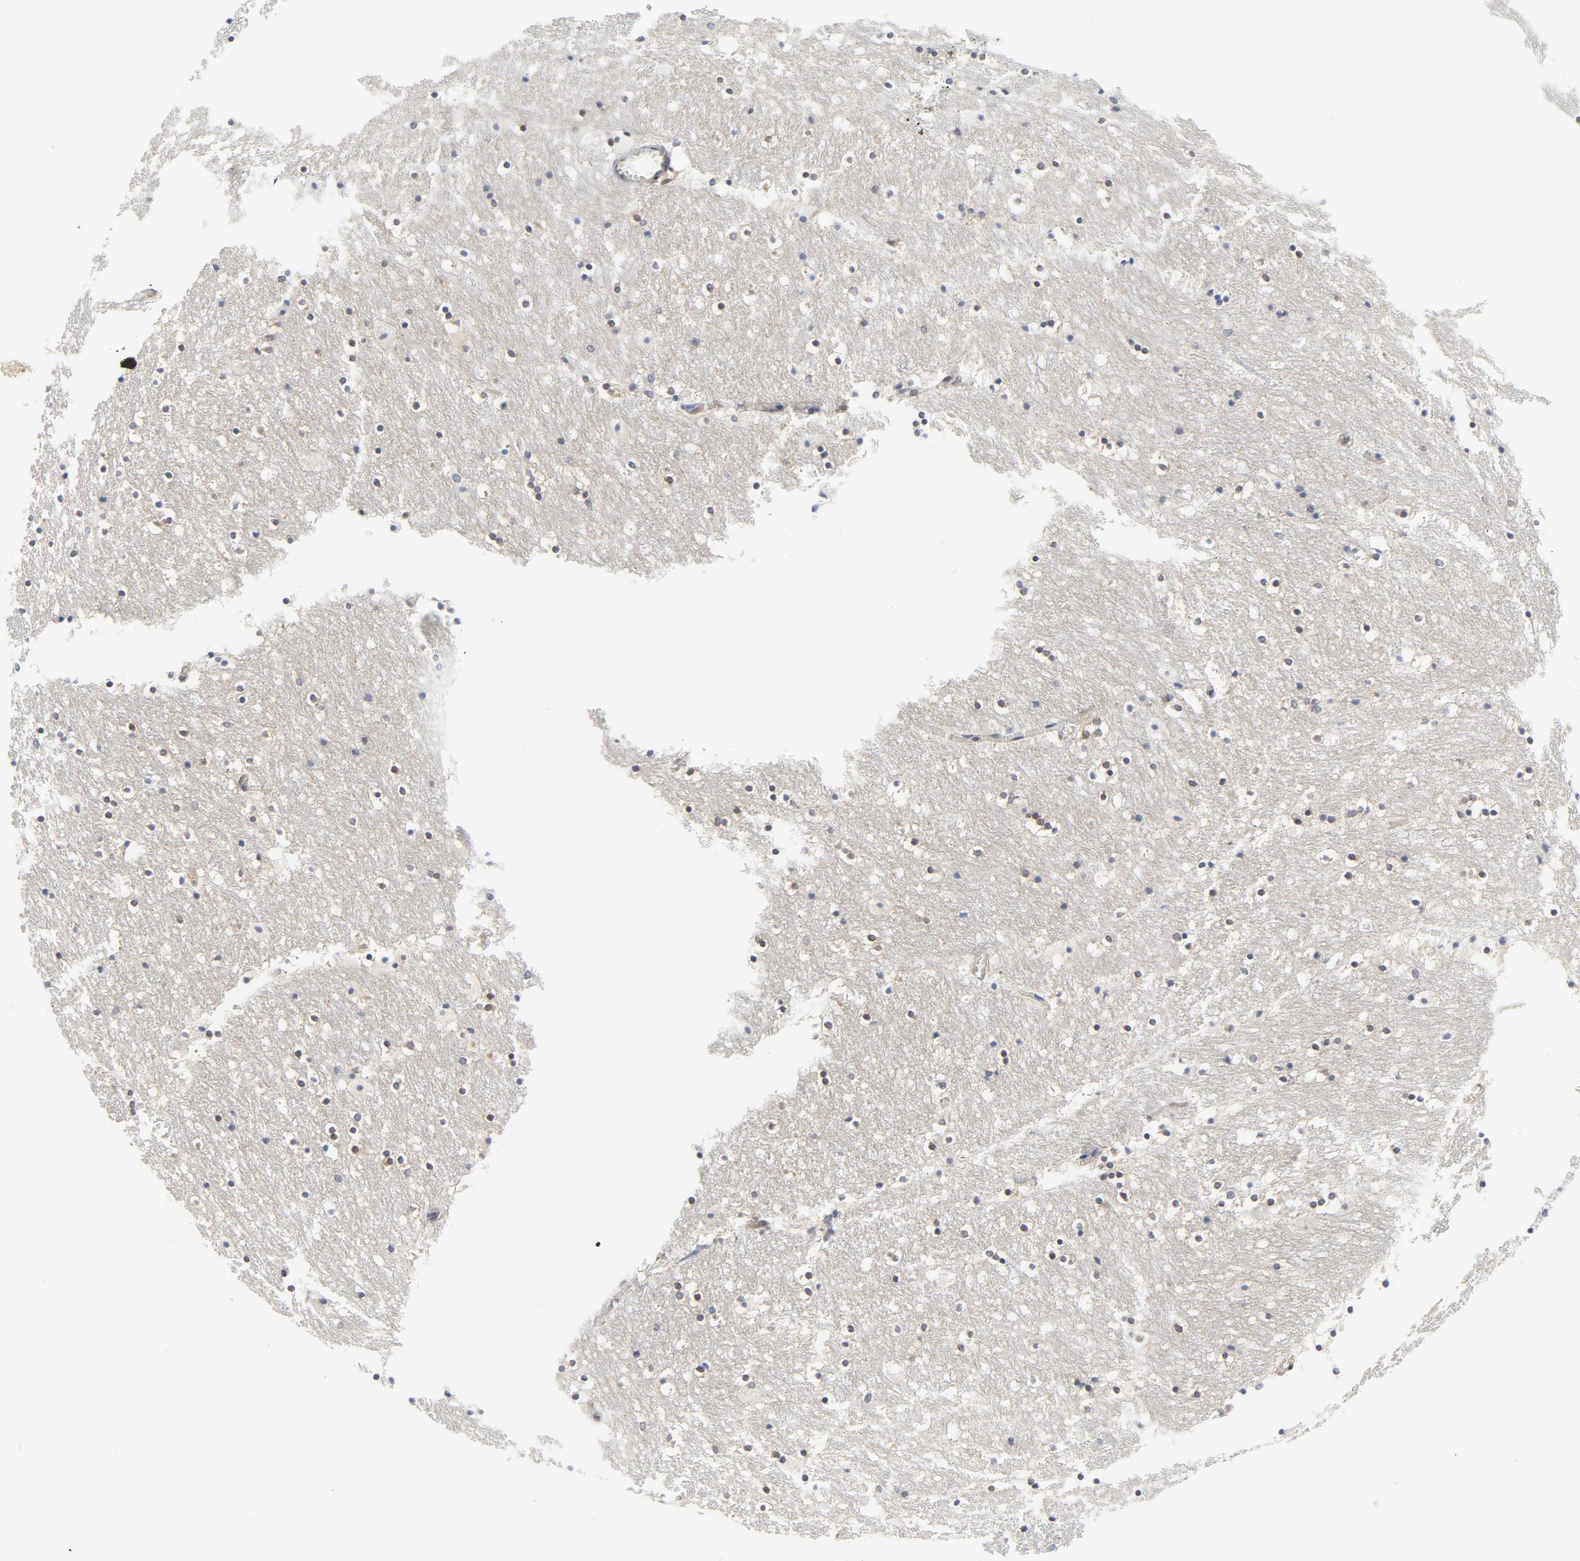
{"staining": {"intensity": "moderate", "quantity": ">75%", "location": "cytoplasmic/membranous"}, "tissue": "caudate", "cell_type": "Glial cells", "image_type": "normal", "snomed": [{"axis": "morphology", "description": "Normal tissue, NOS"}, {"axis": "topography", "description": "Lateral ventricle wall"}], "caption": "Caudate stained with a brown dye demonstrates moderate cytoplasmic/membranous positive positivity in approximately >75% of glial cells.", "gene": "BAD", "patient": {"sex": "male", "age": 45}}